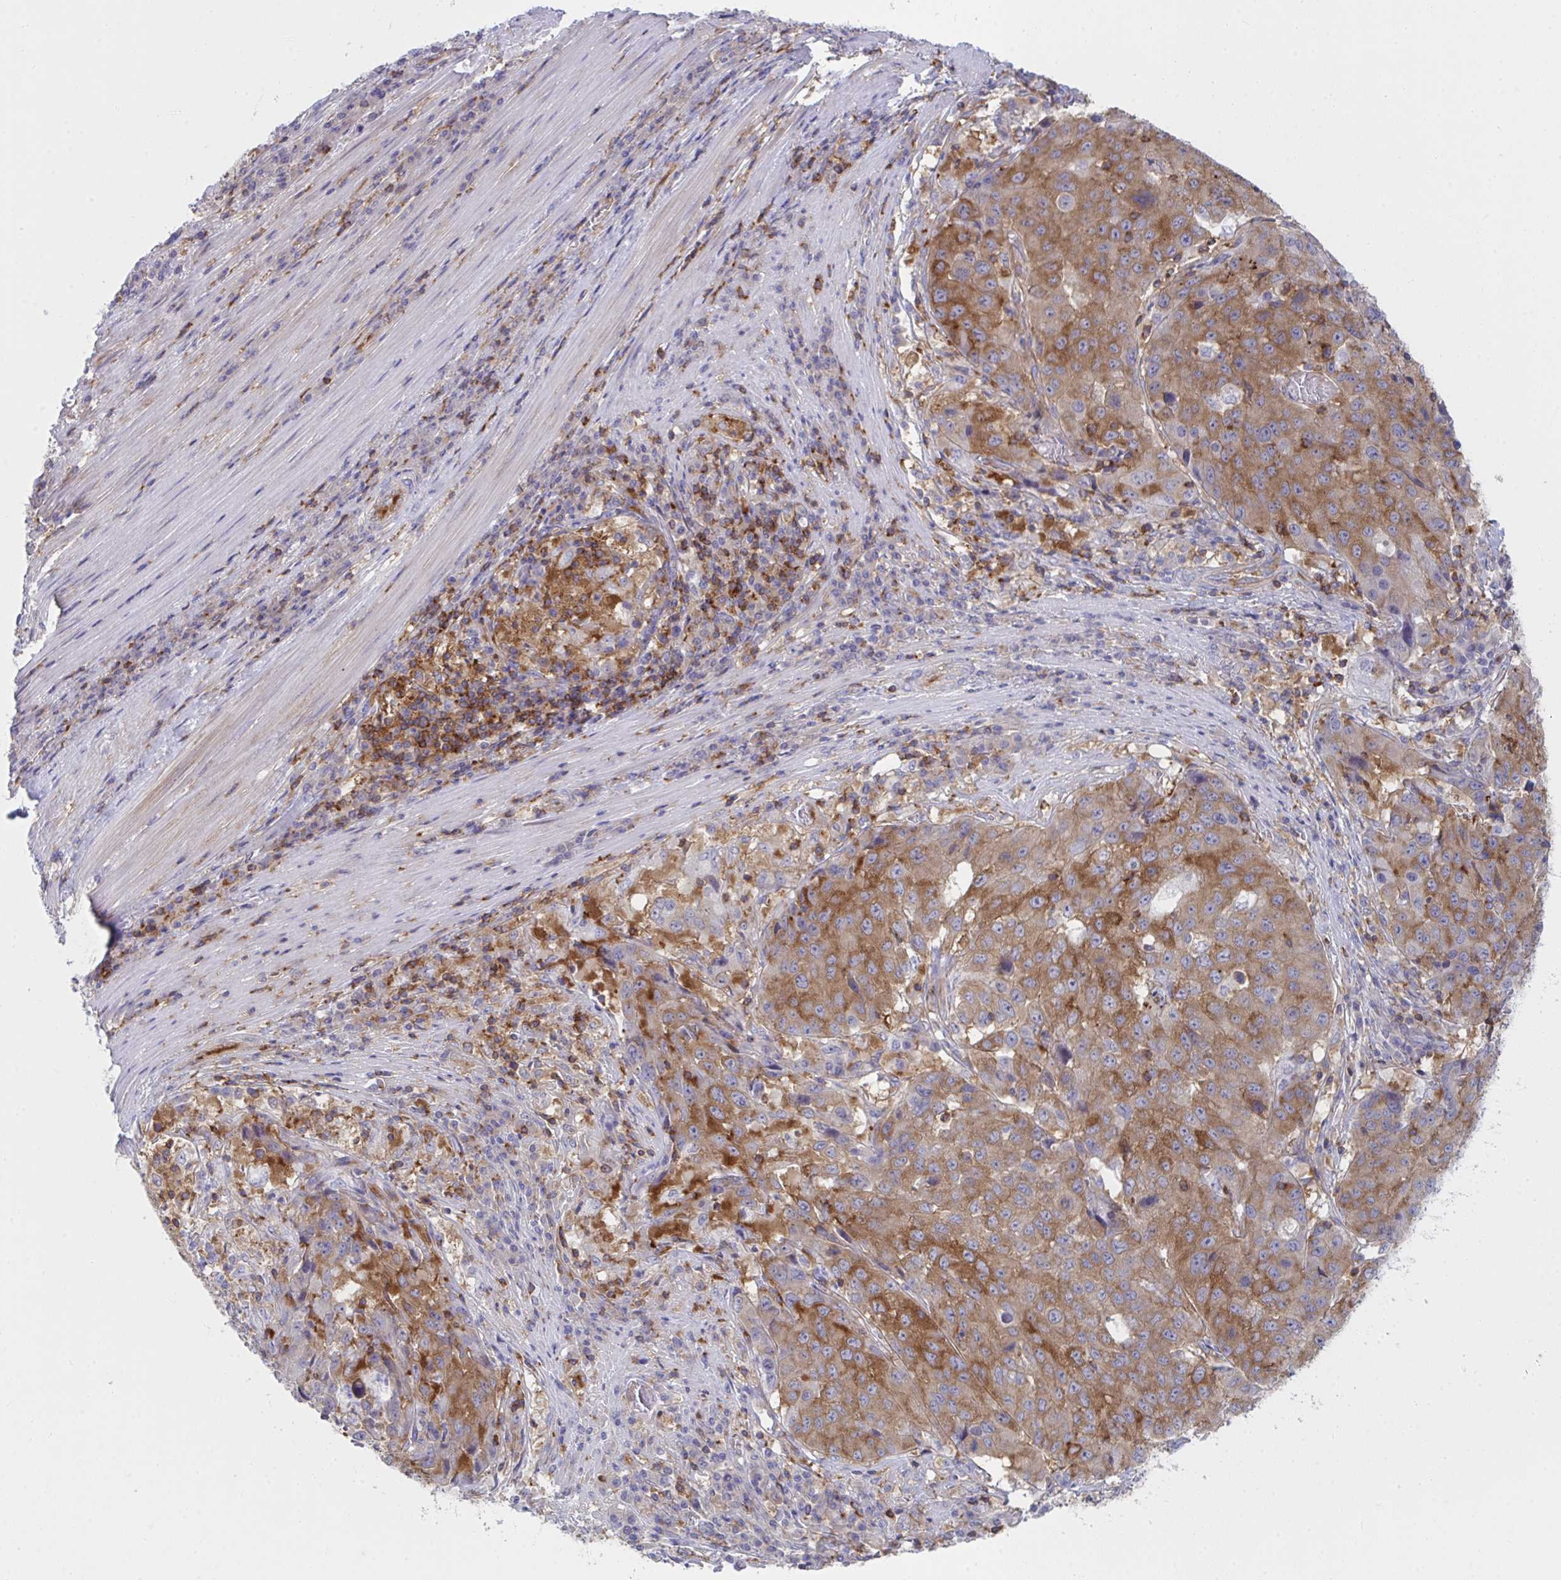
{"staining": {"intensity": "moderate", "quantity": "25%-75%", "location": "cytoplasmic/membranous"}, "tissue": "stomach cancer", "cell_type": "Tumor cells", "image_type": "cancer", "snomed": [{"axis": "morphology", "description": "Adenocarcinoma, NOS"}, {"axis": "topography", "description": "Stomach"}], "caption": "A photomicrograph of stomach cancer stained for a protein exhibits moderate cytoplasmic/membranous brown staining in tumor cells.", "gene": "WNK1", "patient": {"sex": "male", "age": 71}}